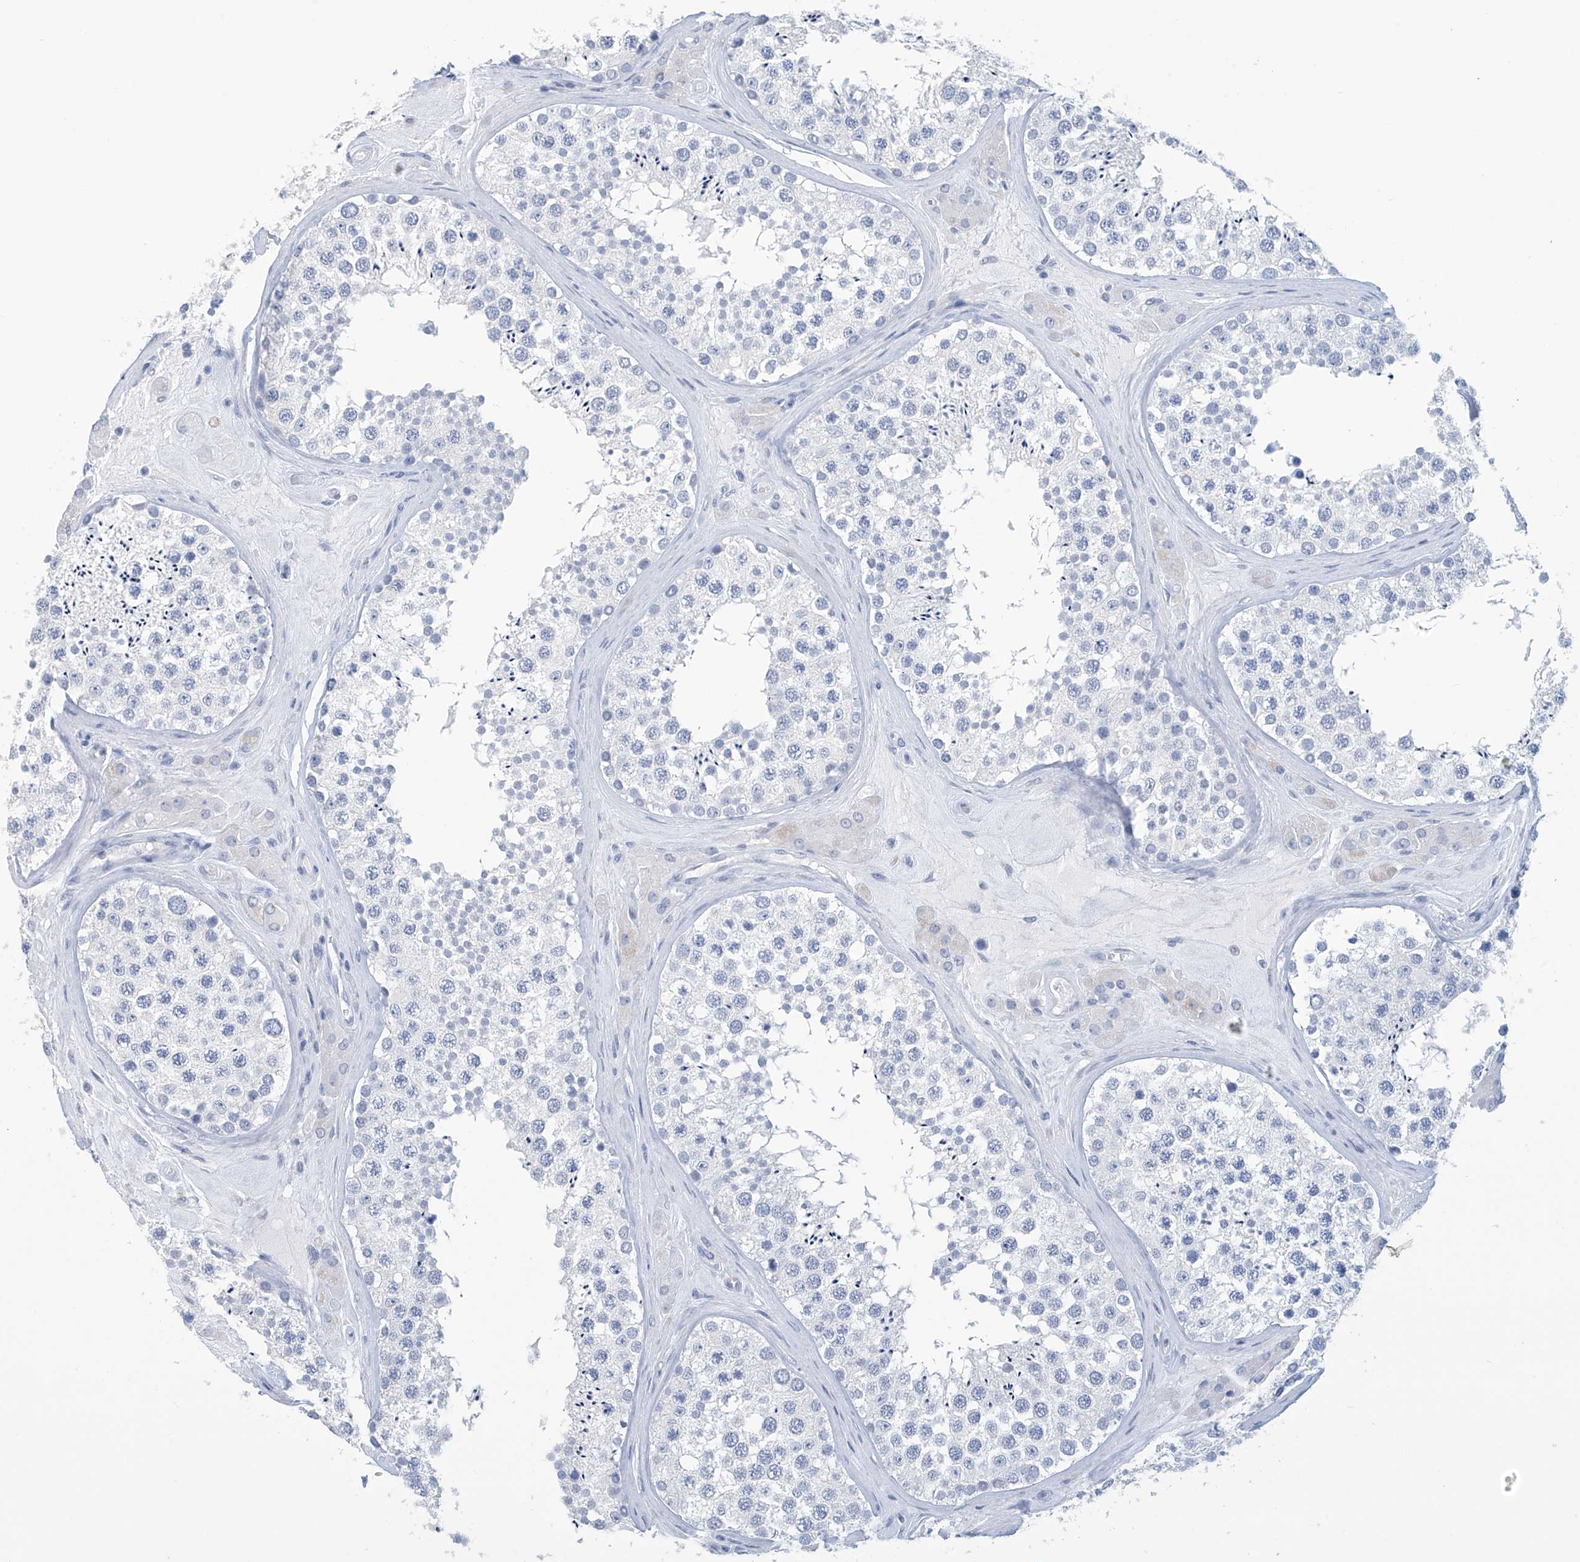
{"staining": {"intensity": "negative", "quantity": "none", "location": "none"}, "tissue": "testis", "cell_type": "Cells in seminiferous ducts", "image_type": "normal", "snomed": [{"axis": "morphology", "description": "Normal tissue, NOS"}, {"axis": "topography", "description": "Testis"}], "caption": "Testis was stained to show a protein in brown. There is no significant positivity in cells in seminiferous ducts.", "gene": "DSP", "patient": {"sex": "male", "age": 46}}